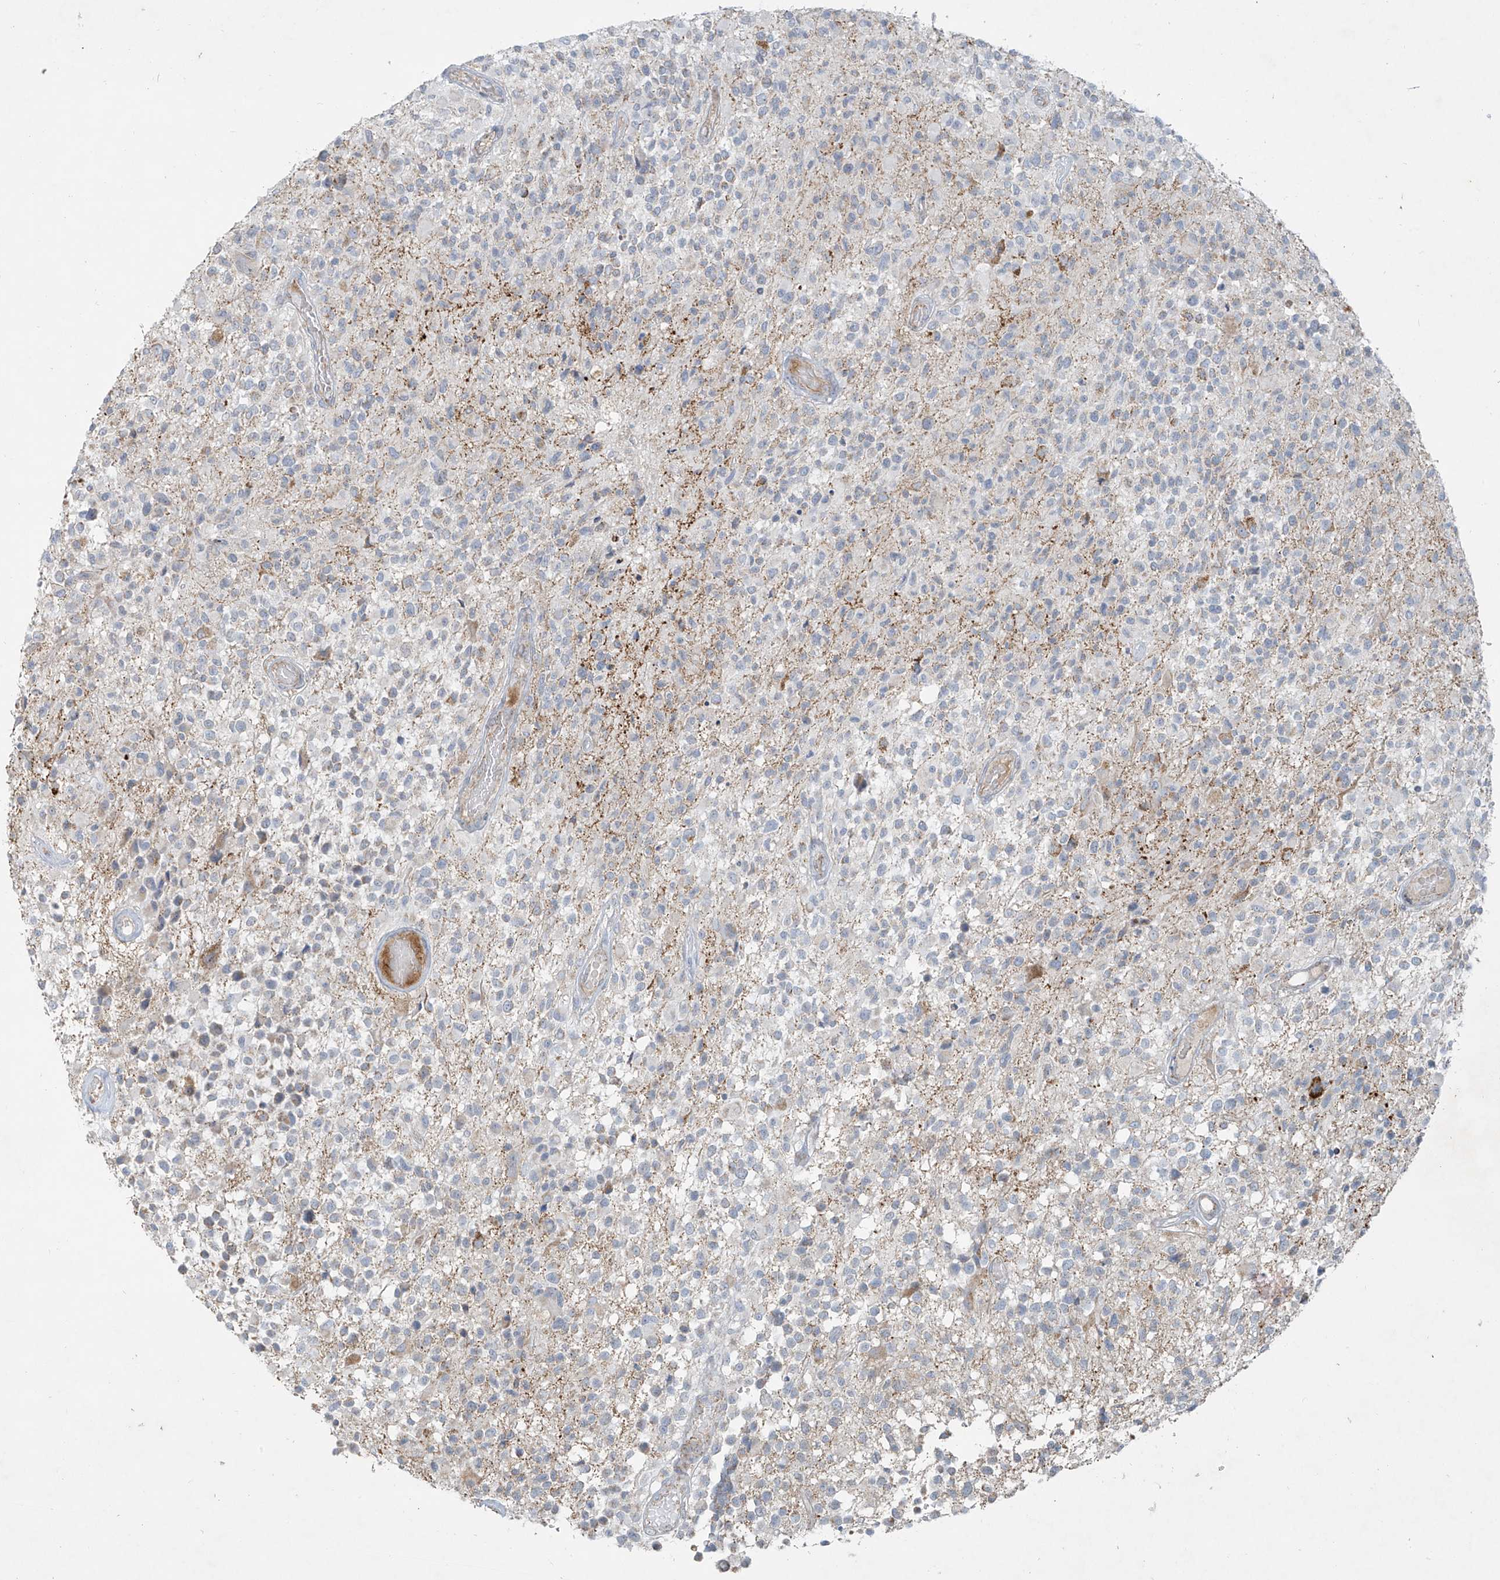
{"staining": {"intensity": "negative", "quantity": "none", "location": "none"}, "tissue": "glioma", "cell_type": "Tumor cells", "image_type": "cancer", "snomed": [{"axis": "morphology", "description": "Glioma, malignant, High grade"}, {"axis": "morphology", "description": "Glioblastoma, NOS"}, {"axis": "topography", "description": "Brain"}], "caption": "Protein analysis of glioma shows no significant expression in tumor cells.", "gene": "SMDT1", "patient": {"sex": "male", "age": 60}}